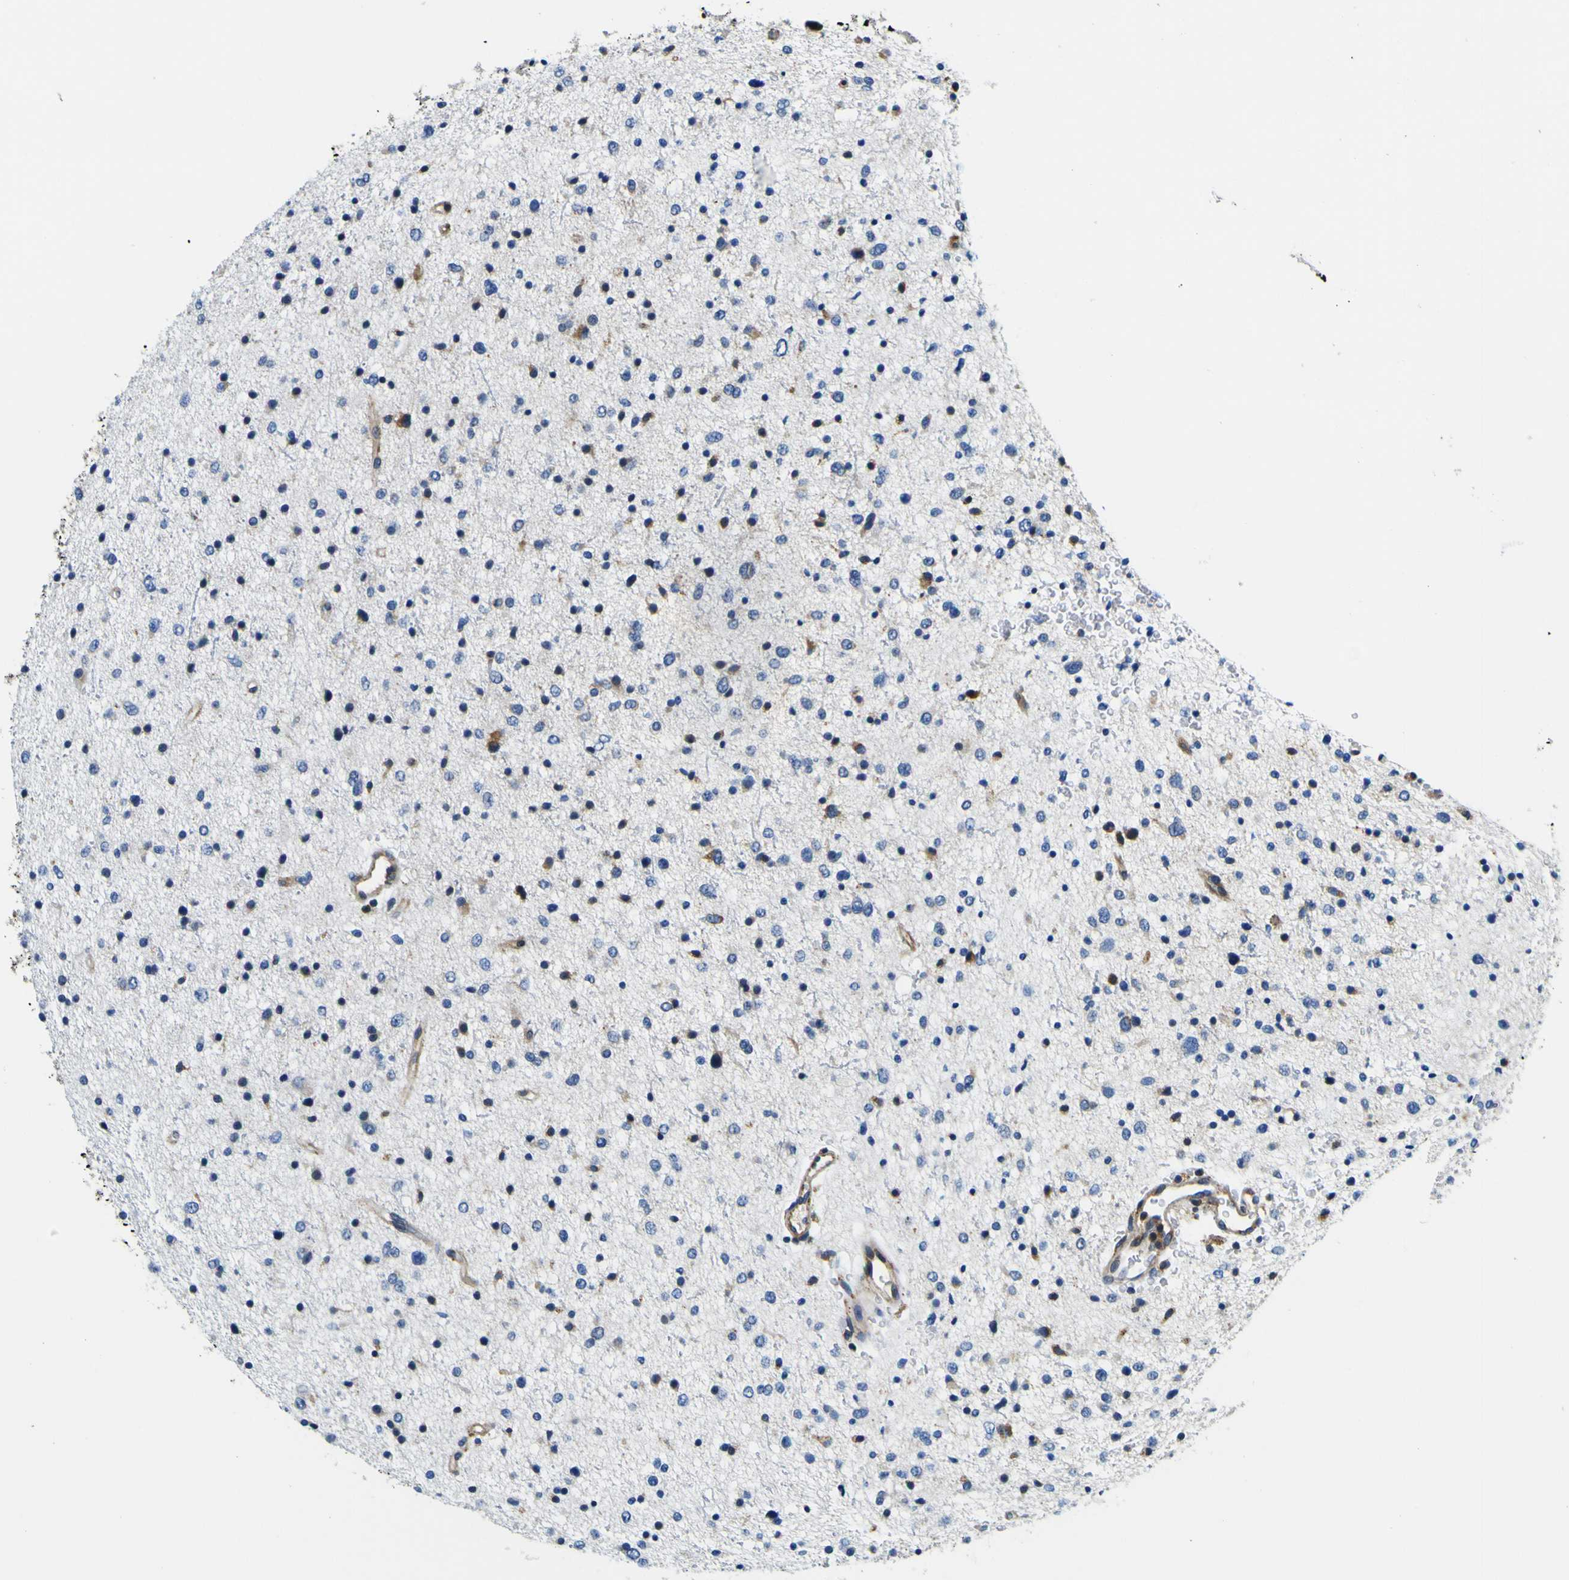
{"staining": {"intensity": "weak", "quantity": "<25%", "location": "cytoplasmic/membranous"}, "tissue": "glioma", "cell_type": "Tumor cells", "image_type": "cancer", "snomed": [{"axis": "morphology", "description": "Glioma, malignant, Low grade"}, {"axis": "topography", "description": "Brain"}], "caption": "Tumor cells are negative for protein expression in human malignant low-grade glioma.", "gene": "NLRP3", "patient": {"sex": "female", "age": 37}}